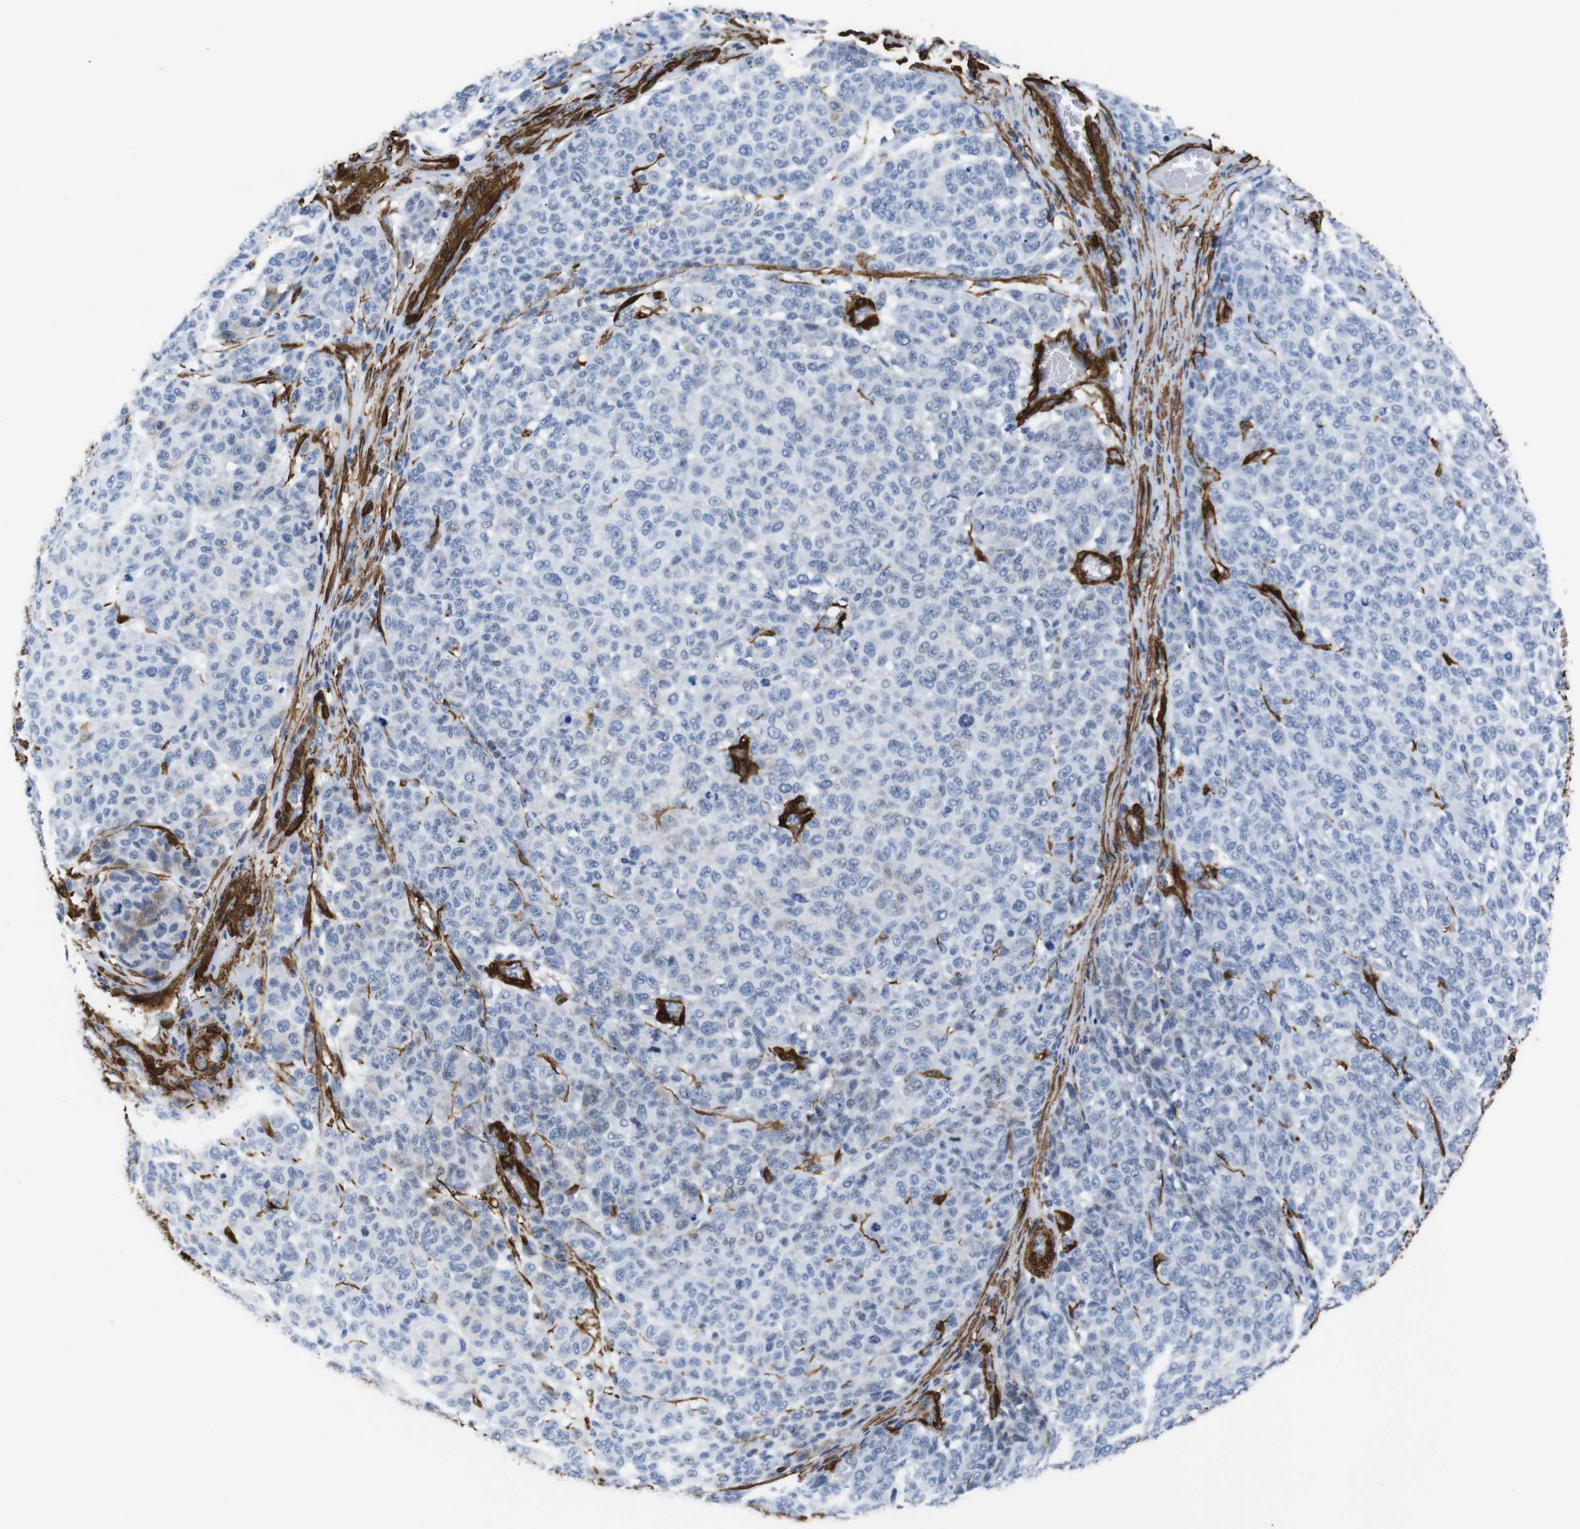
{"staining": {"intensity": "negative", "quantity": "none", "location": "none"}, "tissue": "melanoma", "cell_type": "Tumor cells", "image_type": "cancer", "snomed": [{"axis": "morphology", "description": "Malignant melanoma, NOS"}, {"axis": "topography", "description": "Skin"}], "caption": "This is a photomicrograph of immunohistochemistry (IHC) staining of melanoma, which shows no staining in tumor cells.", "gene": "ACTA2", "patient": {"sex": "male", "age": 59}}